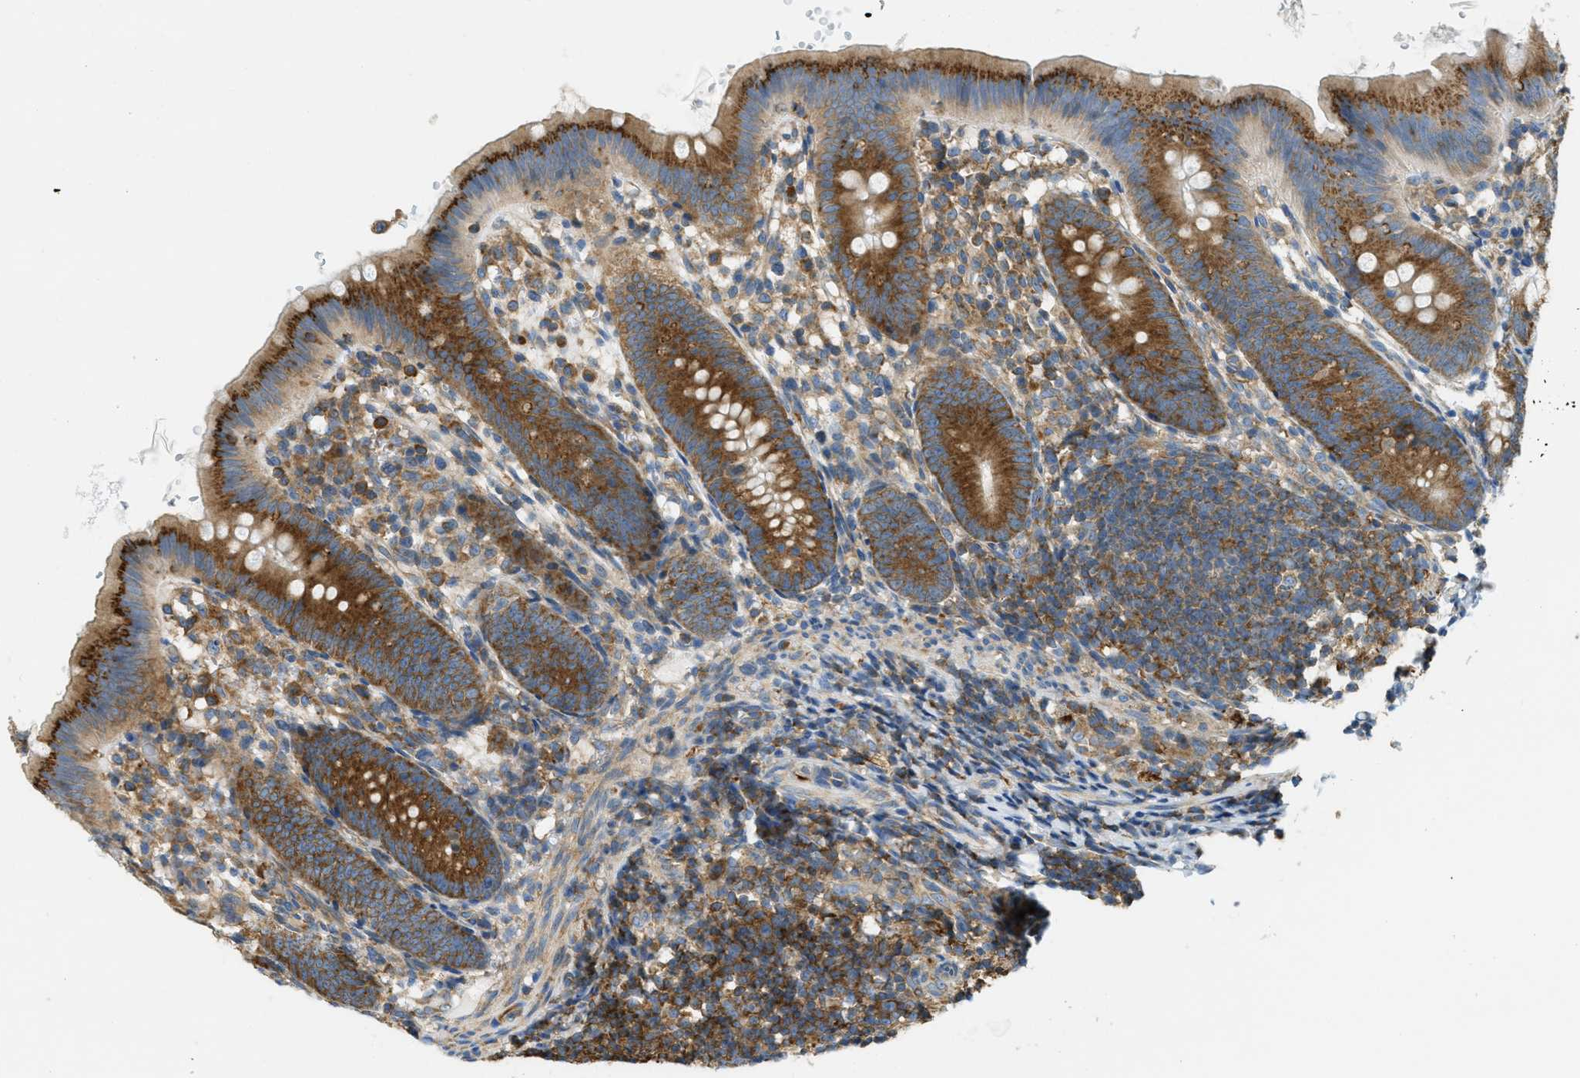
{"staining": {"intensity": "moderate", "quantity": ">75%", "location": "cytoplasmic/membranous"}, "tissue": "appendix", "cell_type": "Glandular cells", "image_type": "normal", "snomed": [{"axis": "morphology", "description": "Normal tissue, NOS"}, {"axis": "topography", "description": "Appendix"}], "caption": "Human appendix stained for a protein (brown) reveals moderate cytoplasmic/membranous positive staining in approximately >75% of glandular cells.", "gene": "ABCF1", "patient": {"sex": "male", "age": 1}}